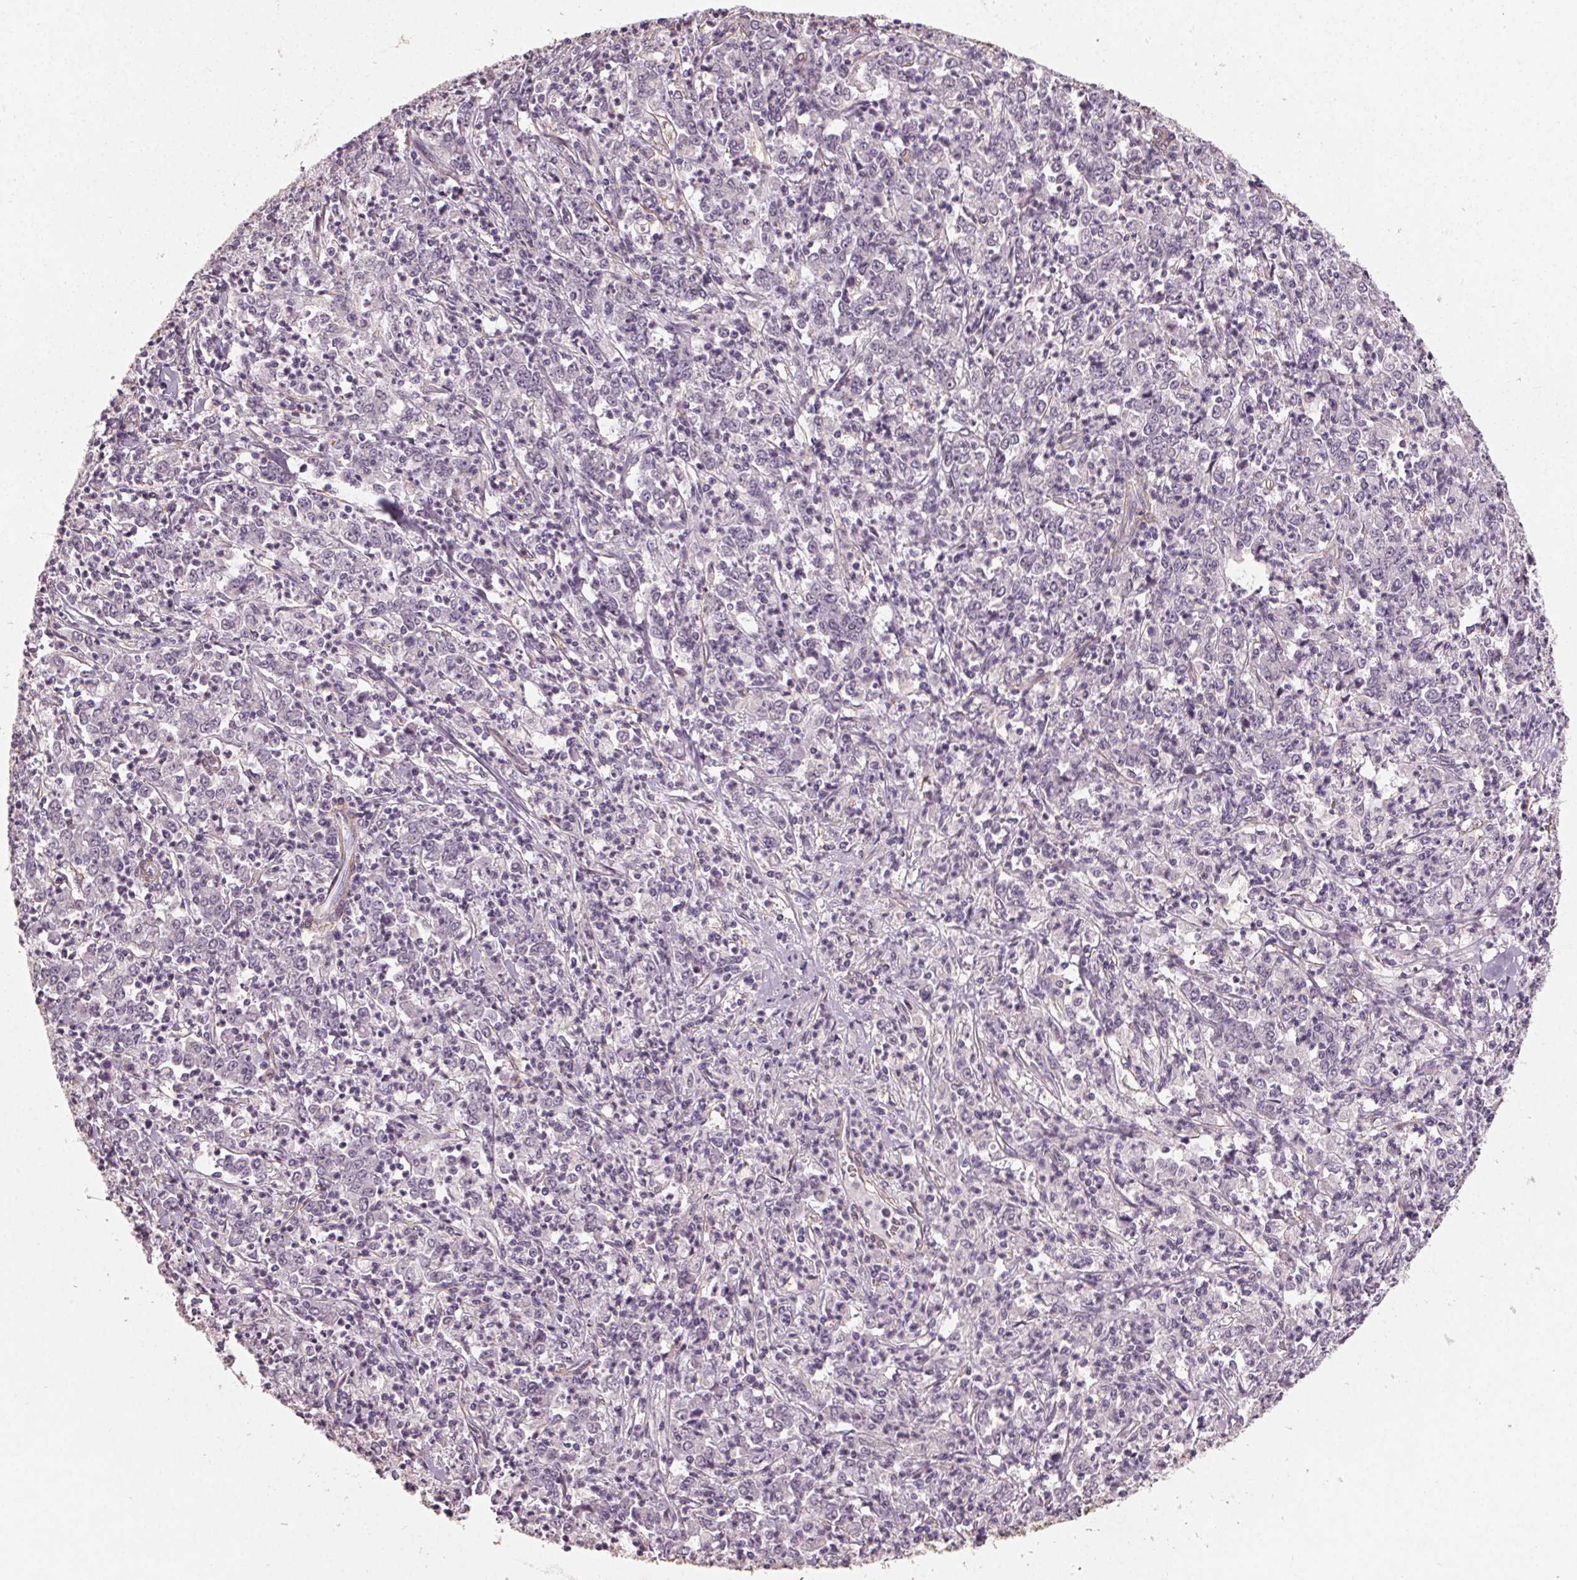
{"staining": {"intensity": "negative", "quantity": "none", "location": "none"}, "tissue": "stomach cancer", "cell_type": "Tumor cells", "image_type": "cancer", "snomed": [{"axis": "morphology", "description": "Adenocarcinoma, NOS"}, {"axis": "topography", "description": "Stomach, lower"}], "caption": "Immunohistochemical staining of stomach cancer shows no significant staining in tumor cells.", "gene": "PKP1", "patient": {"sex": "female", "age": 71}}